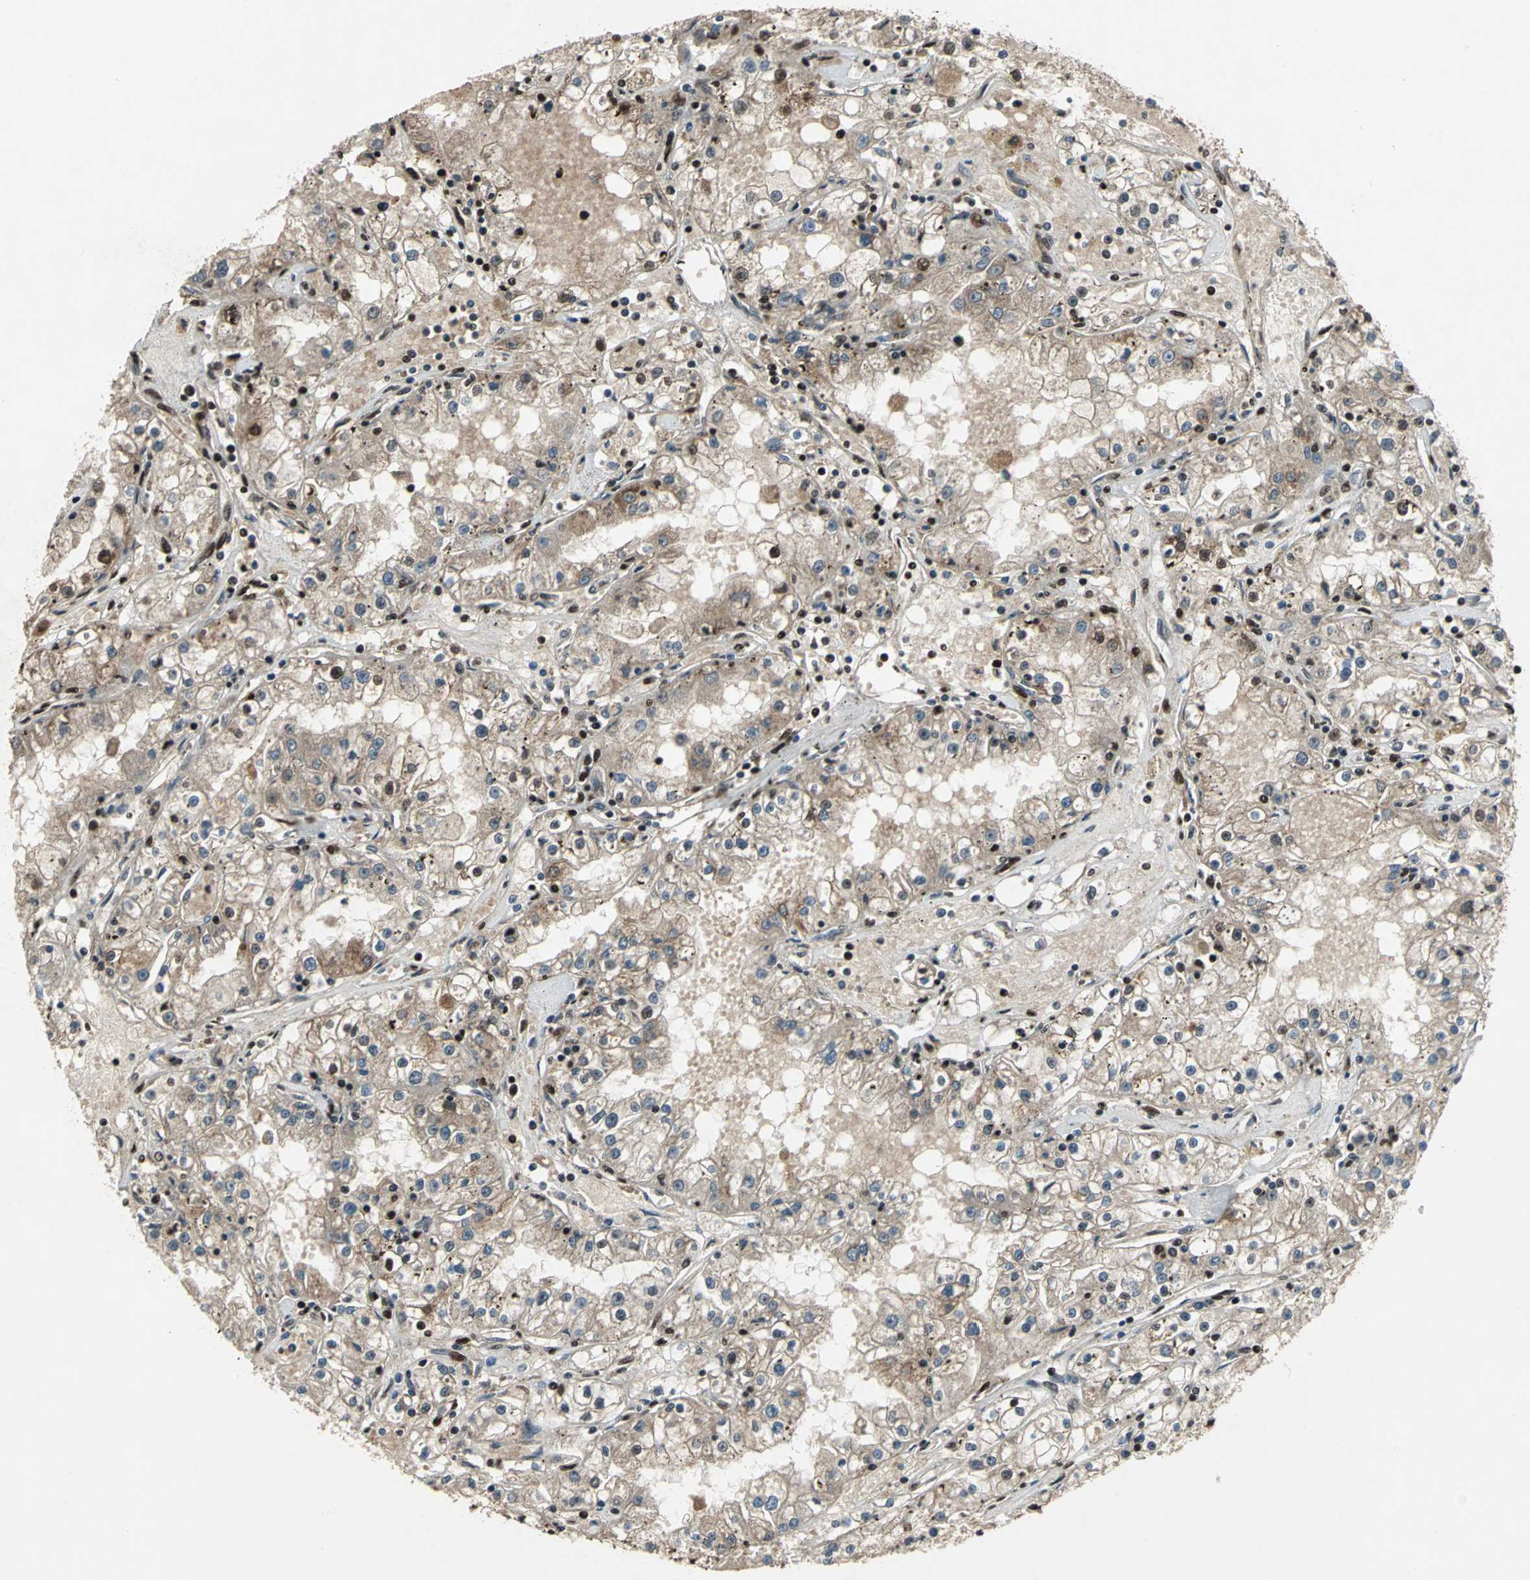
{"staining": {"intensity": "moderate", "quantity": "<25%", "location": "nuclear"}, "tissue": "renal cancer", "cell_type": "Tumor cells", "image_type": "cancer", "snomed": [{"axis": "morphology", "description": "Adenocarcinoma, NOS"}, {"axis": "topography", "description": "Kidney"}], "caption": "Renal adenocarcinoma stained for a protein (brown) reveals moderate nuclear positive staining in about <25% of tumor cells.", "gene": "MTA2", "patient": {"sex": "male", "age": 56}}